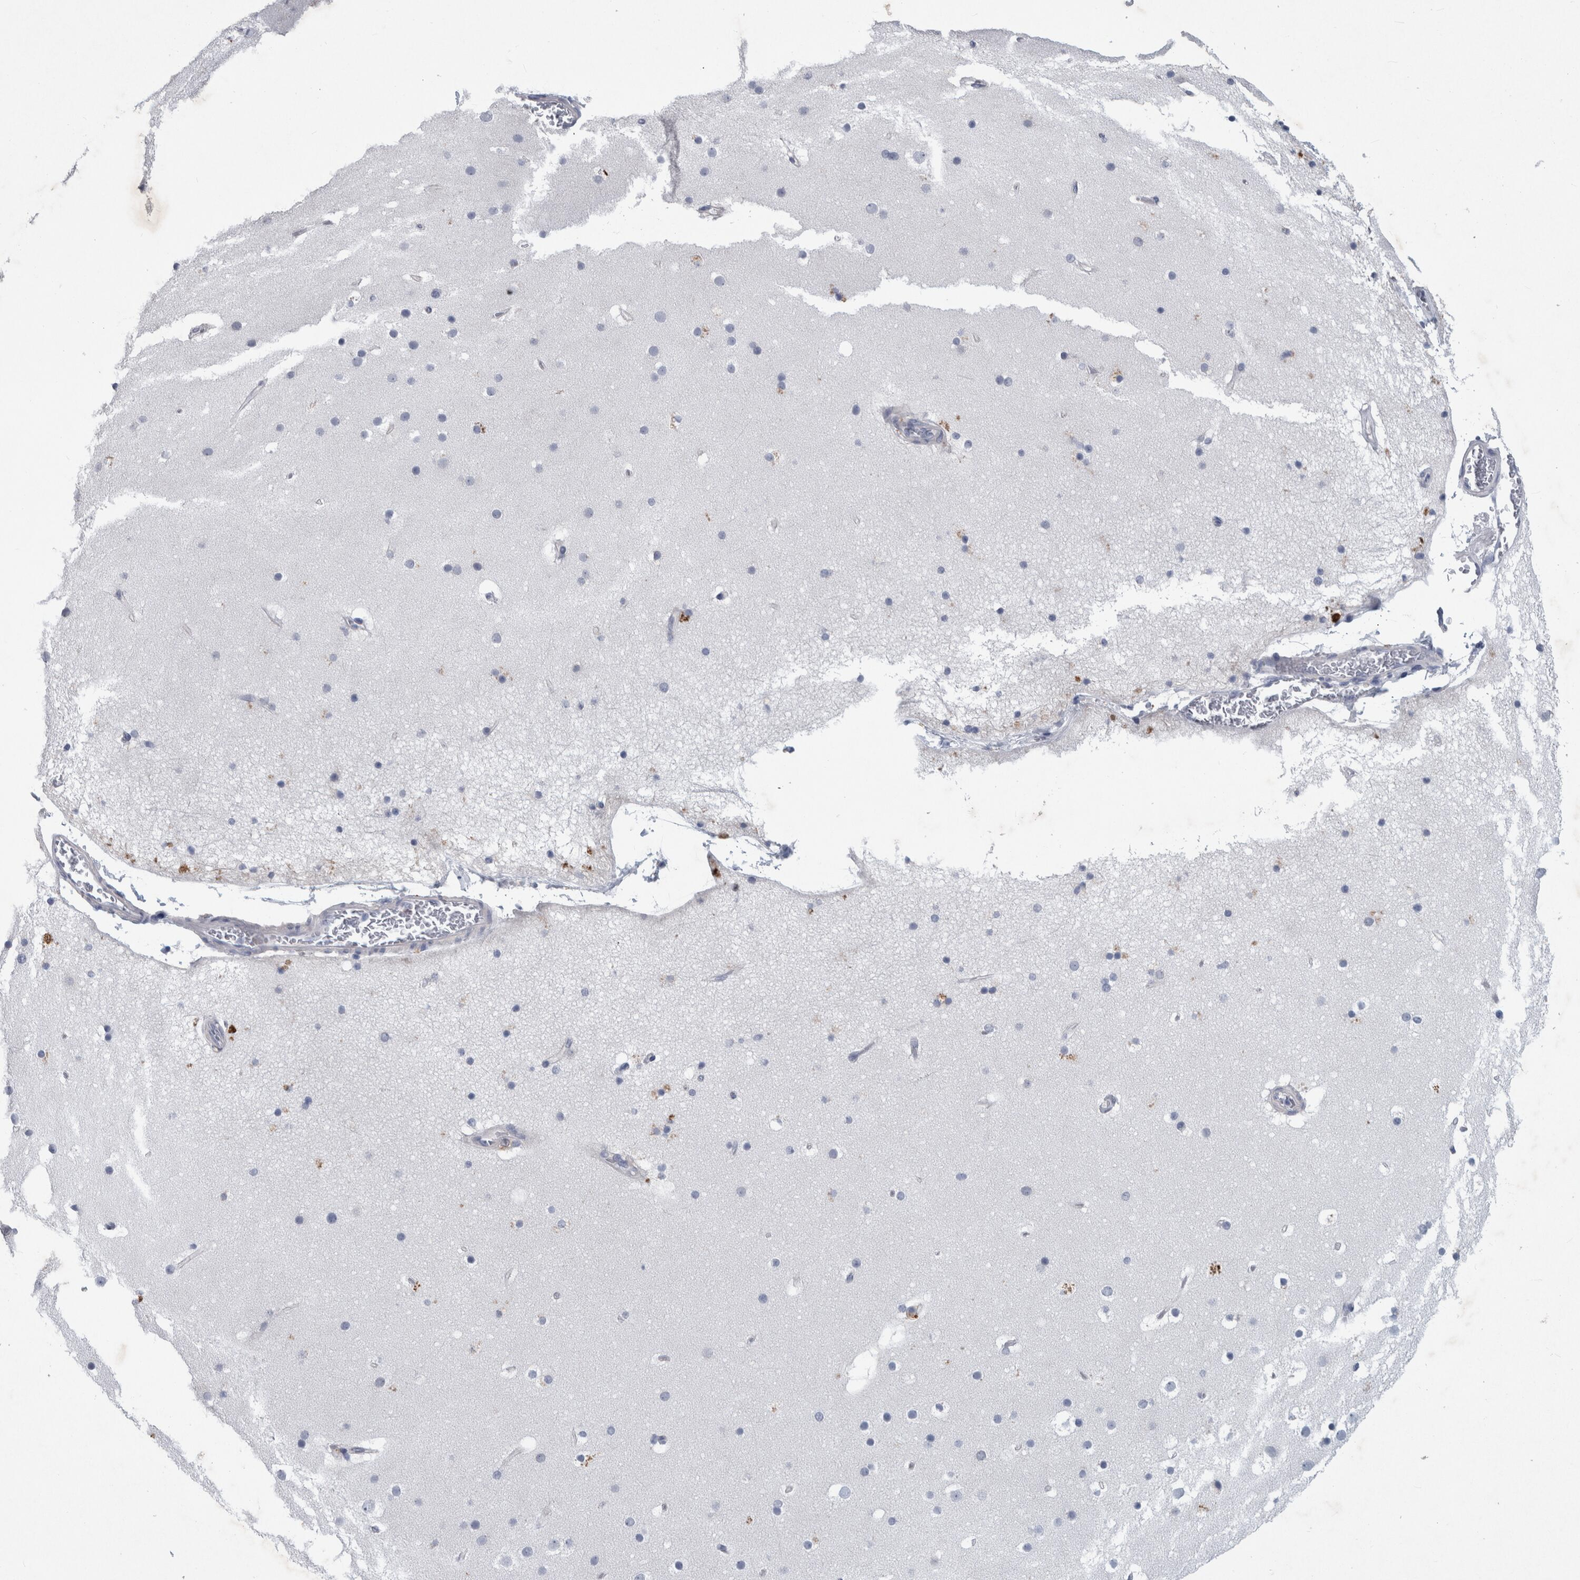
{"staining": {"intensity": "negative", "quantity": "none", "location": "none"}, "tissue": "cerebral cortex", "cell_type": "Endothelial cells", "image_type": "normal", "snomed": [{"axis": "morphology", "description": "Normal tissue, NOS"}, {"axis": "topography", "description": "Cerebral cortex"}], "caption": "DAB (3,3'-diaminobenzidine) immunohistochemical staining of normal human cerebral cortex reveals no significant expression in endothelial cells.", "gene": "FAM83H", "patient": {"sex": "male", "age": 57}}